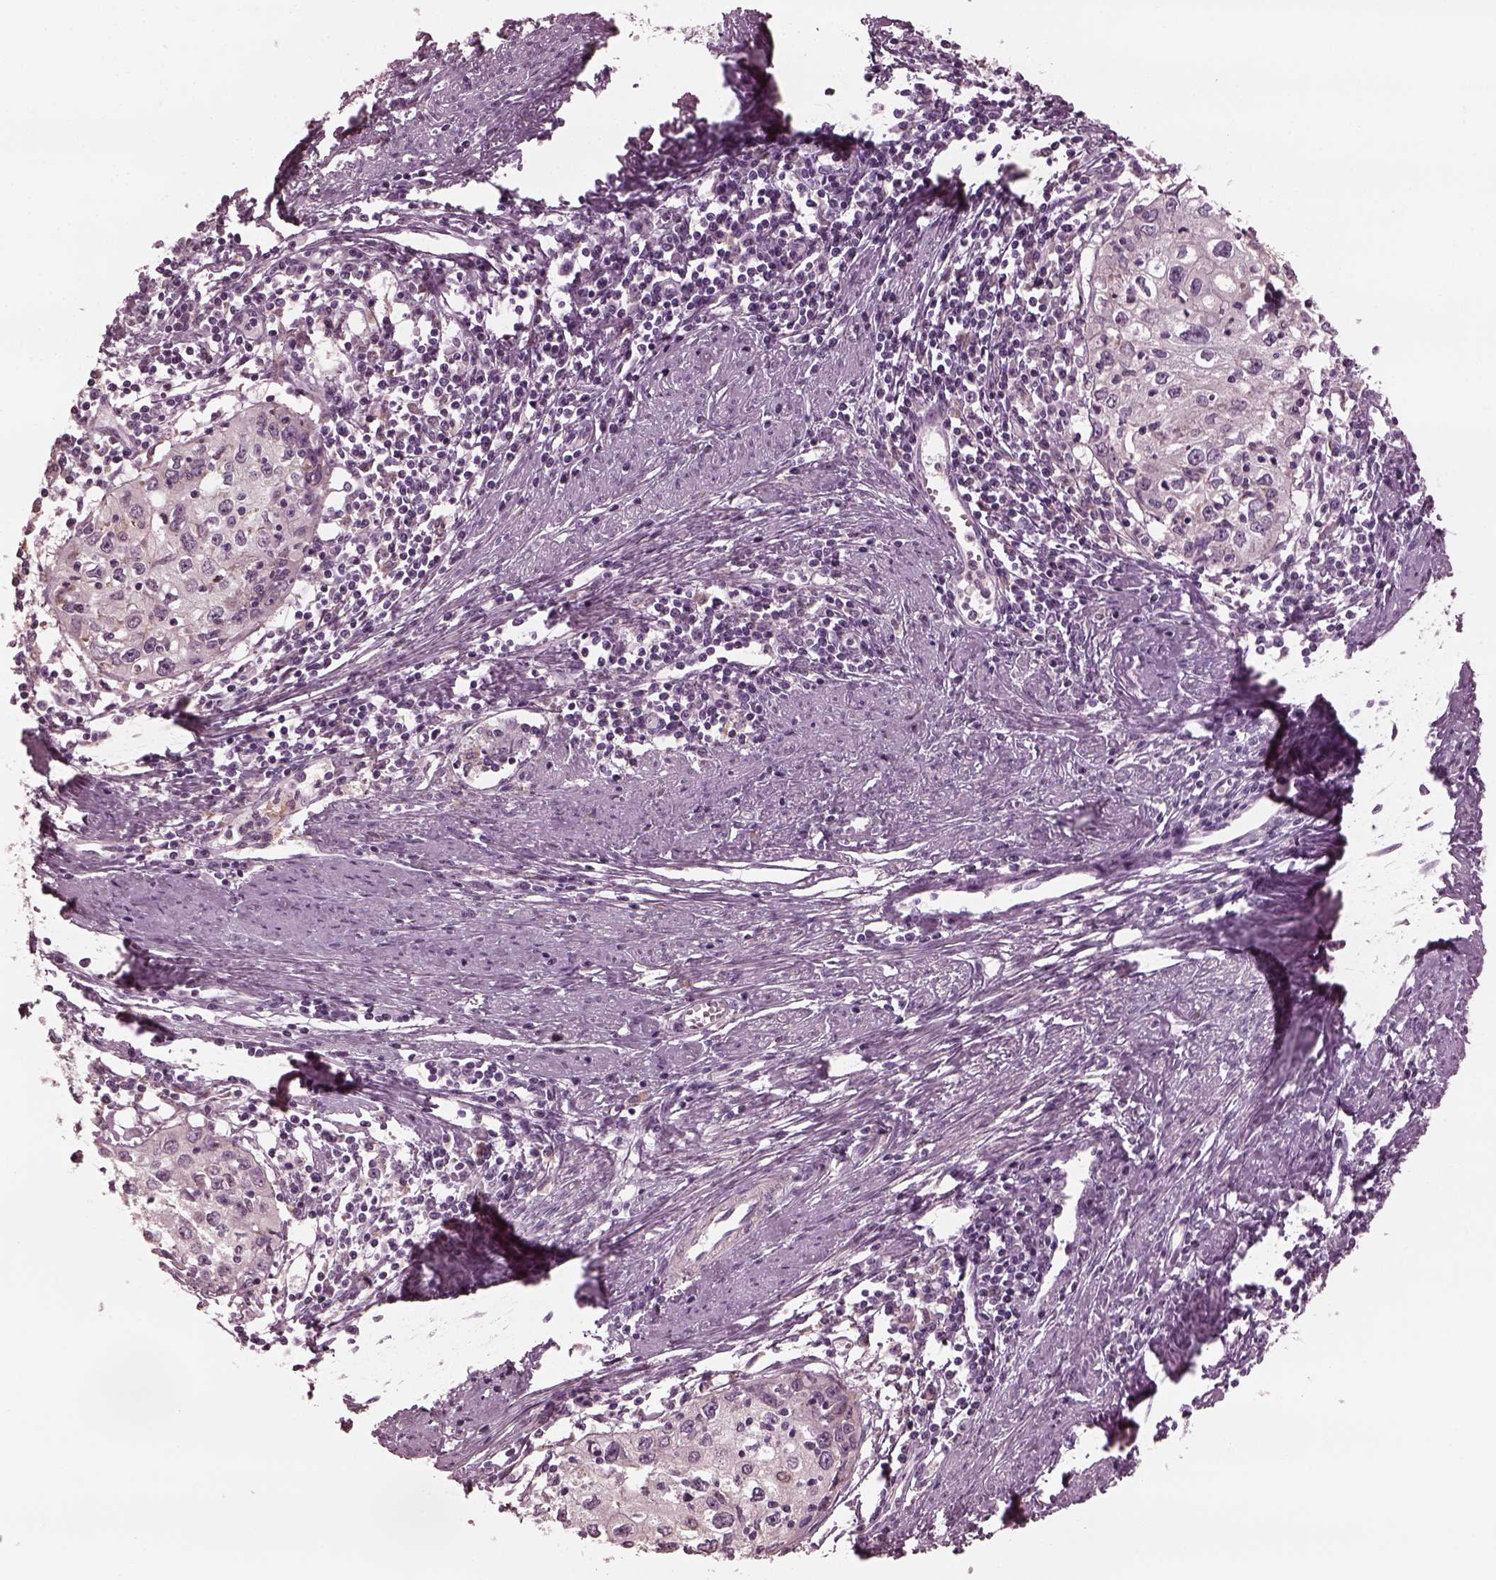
{"staining": {"intensity": "negative", "quantity": "none", "location": "none"}, "tissue": "cervical cancer", "cell_type": "Tumor cells", "image_type": "cancer", "snomed": [{"axis": "morphology", "description": "Squamous cell carcinoma, NOS"}, {"axis": "topography", "description": "Cervix"}], "caption": "This is an immunohistochemistry (IHC) micrograph of human cervical squamous cell carcinoma. There is no positivity in tumor cells.", "gene": "PSTPIP2", "patient": {"sex": "female", "age": 40}}